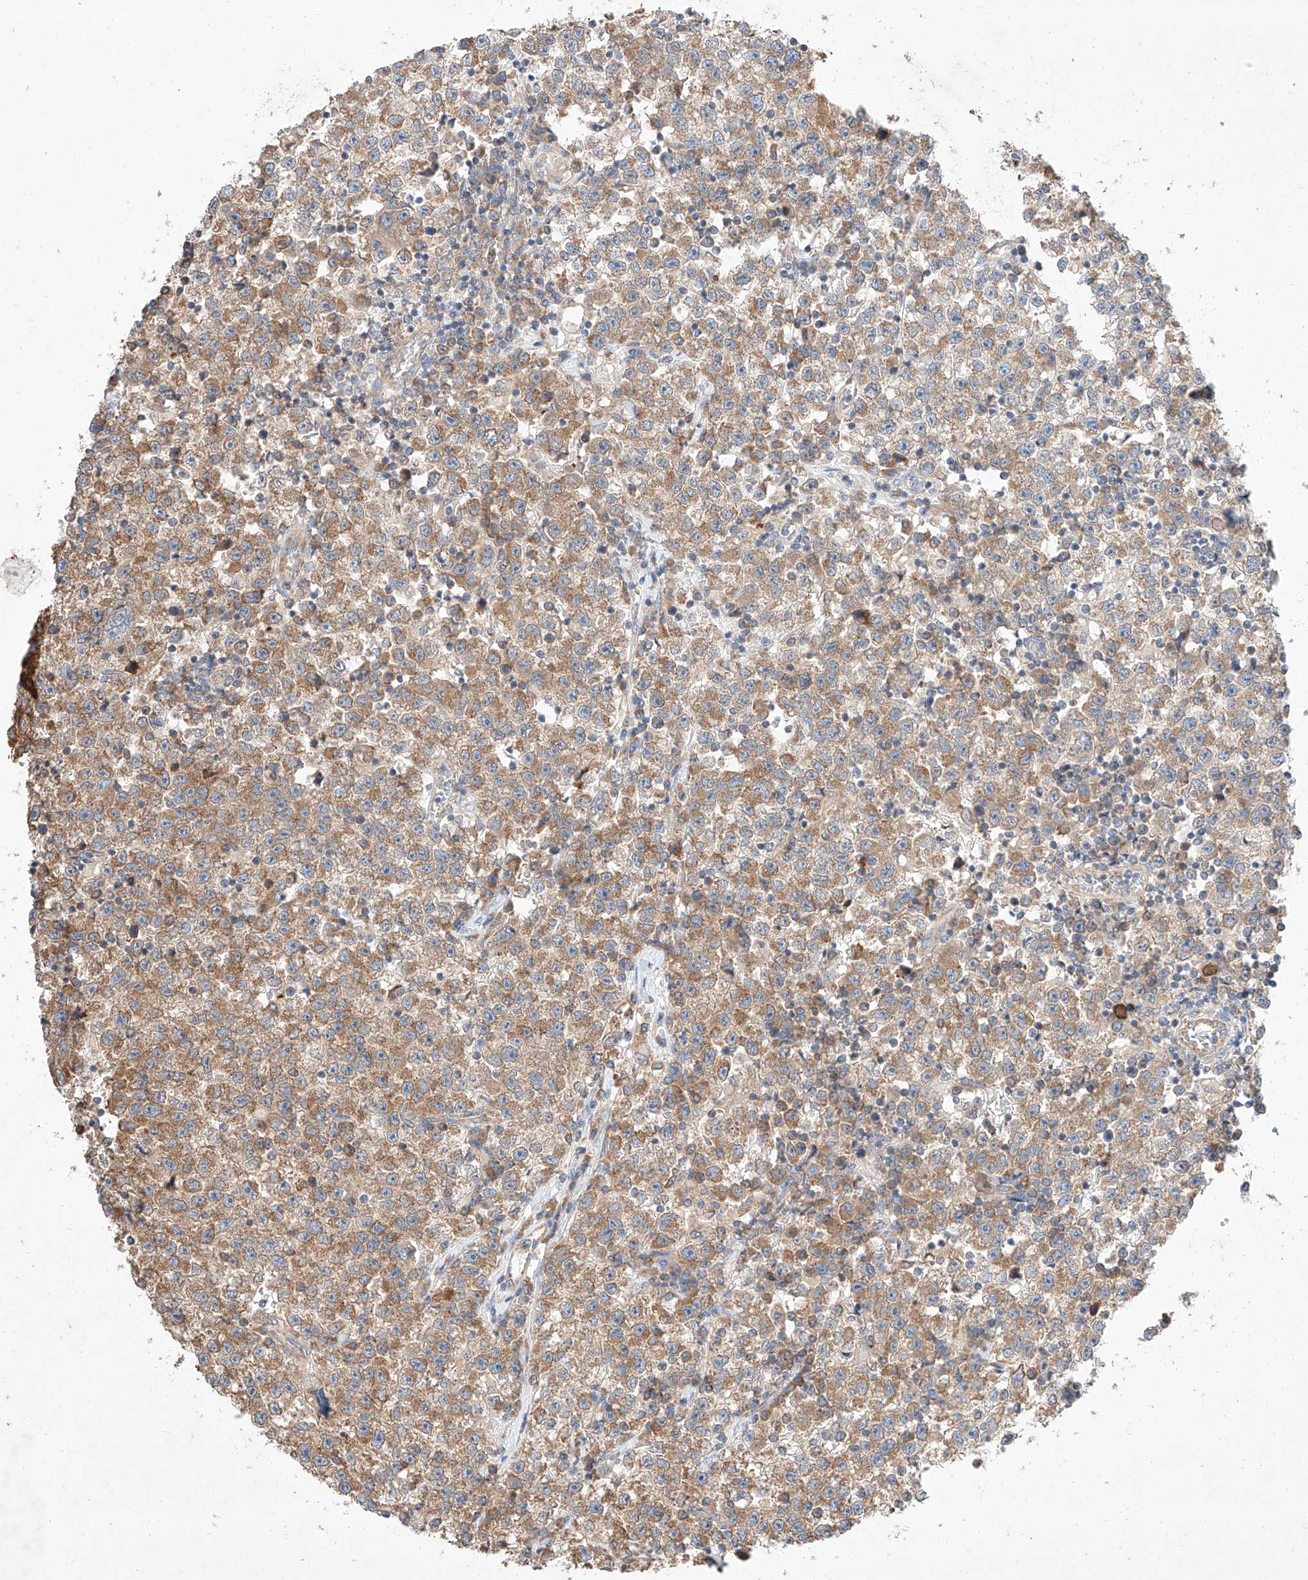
{"staining": {"intensity": "moderate", "quantity": ">75%", "location": "cytoplasmic/membranous"}, "tissue": "testis cancer", "cell_type": "Tumor cells", "image_type": "cancer", "snomed": [{"axis": "morphology", "description": "Seminoma, NOS"}, {"axis": "topography", "description": "Testis"}], "caption": "Tumor cells demonstrate moderate cytoplasmic/membranous staining in about >75% of cells in testis cancer. Nuclei are stained in blue.", "gene": "C6orf118", "patient": {"sex": "male", "age": 22}}